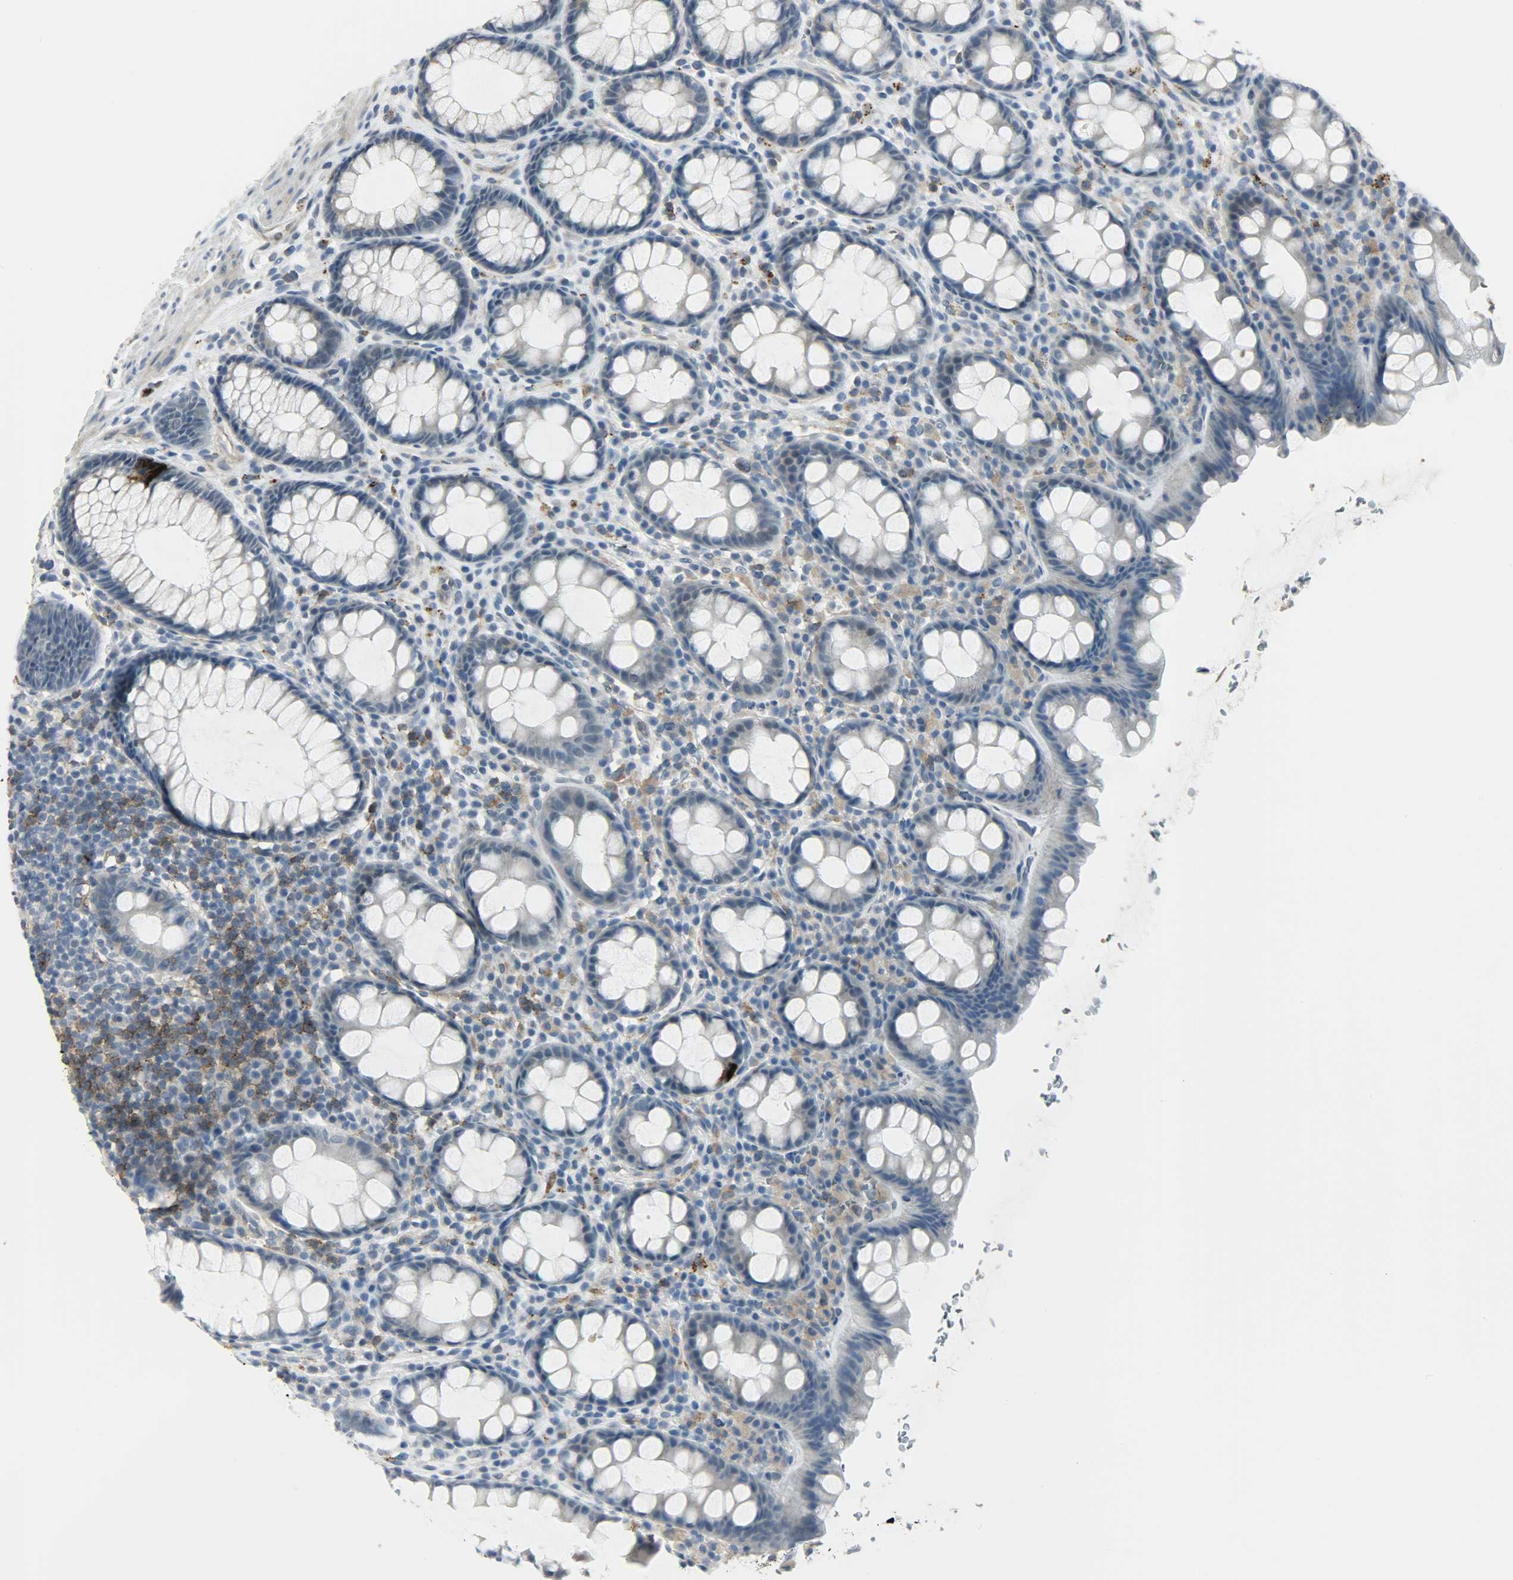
{"staining": {"intensity": "negative", "quantity": "none", "location": "none"}, "tissue": "rectum", "cell_type": "Glandular cells", "image_type": "normal", "snomed": [{"axis": "morphology", "description": "Normal tissue, NOS"}, {"axis": "topography", "description": "Rectum"}], "caption": "Immunohistochemistry histopathology image of benign human rectum stained for a protein (brown), which exhibits no staining in glandular cells.", "gene": "CD4", "patient": {"sex": "male", "age": 92}}